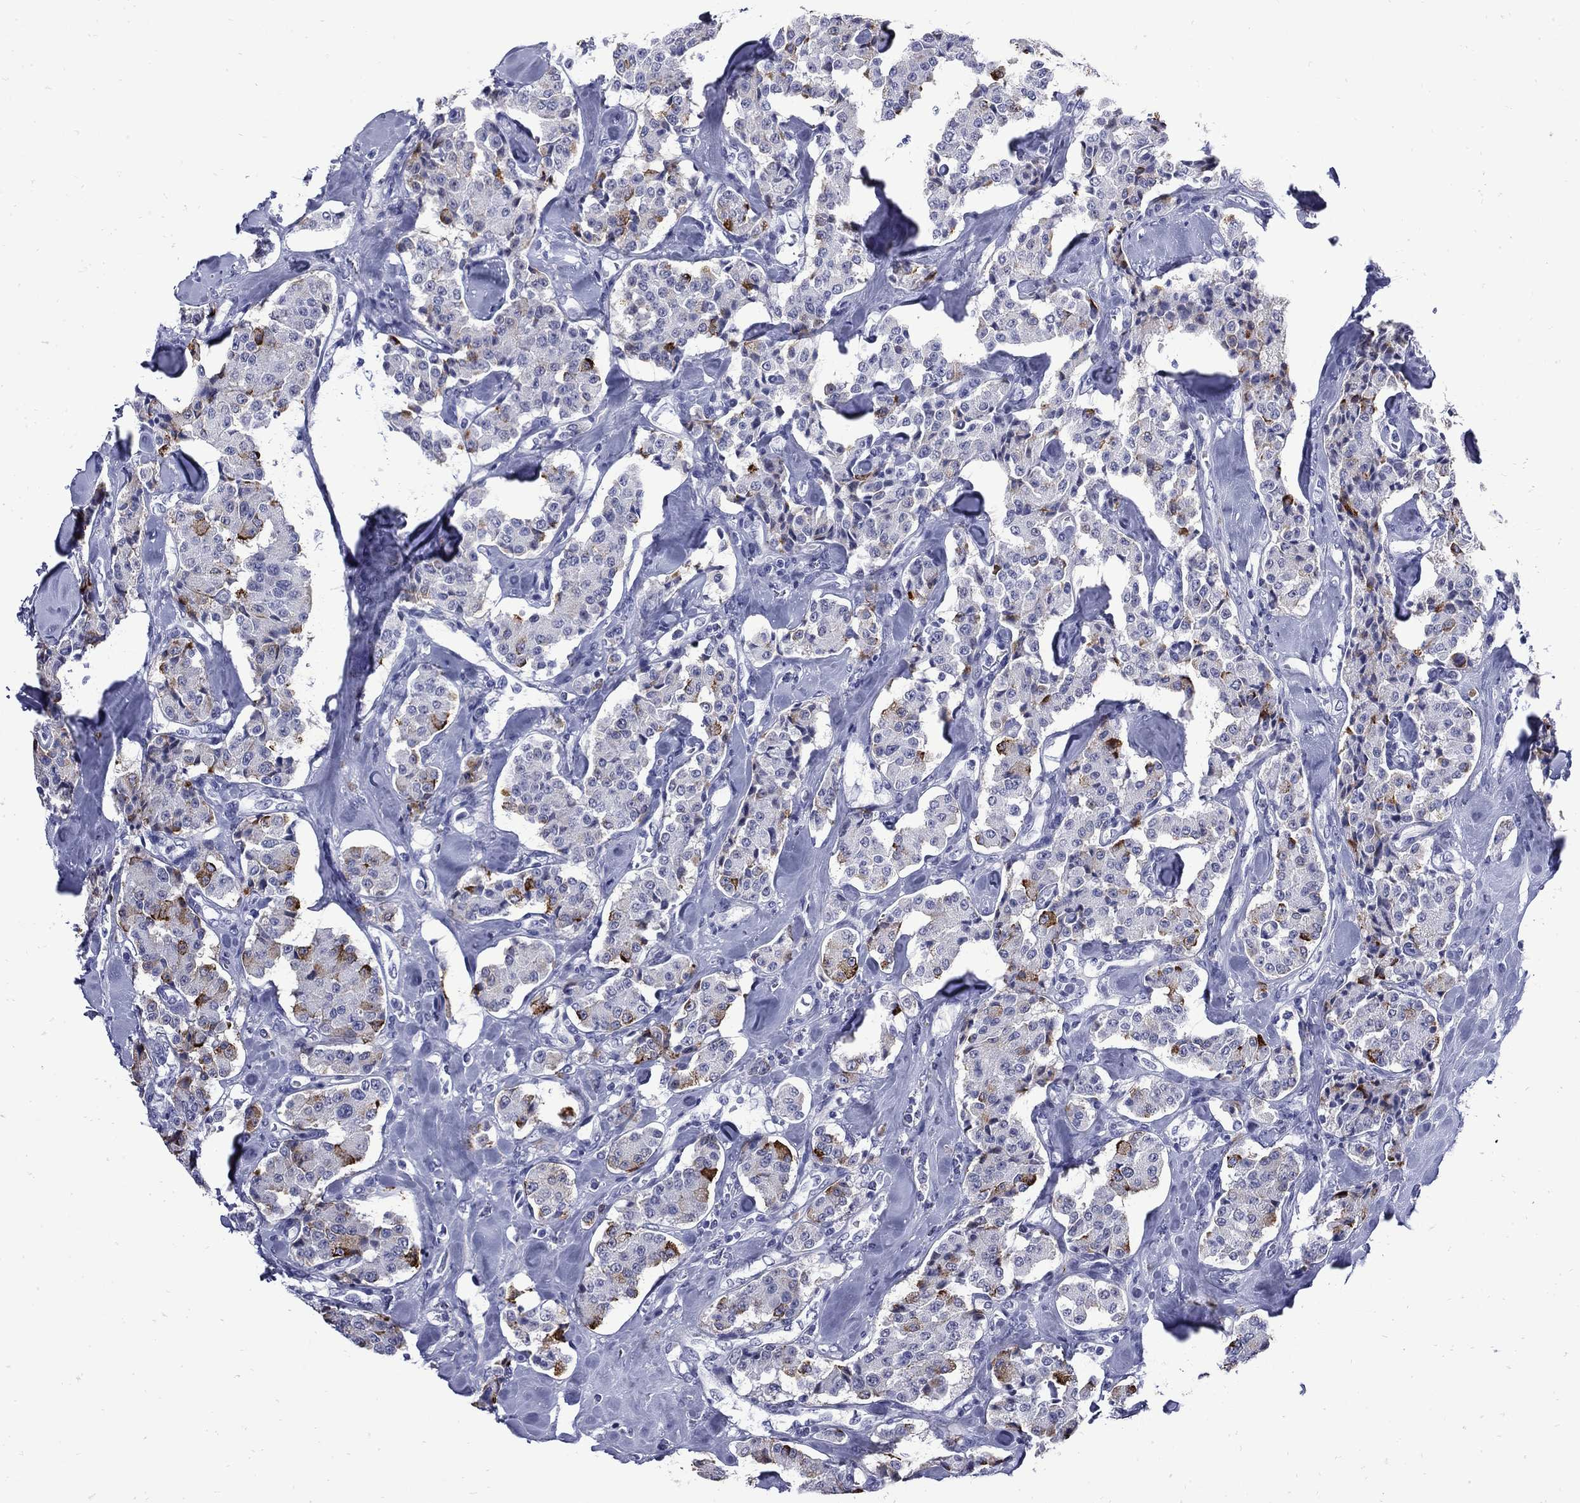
{"staining": {"intensity": "moderate", "quantity": "<25%", "location": "cytoplasmic/membranous"}, "tissue": "carcinoid", "cell_type": "Tumor cells", "image_type": "cancer", "snomed": [{"axis": "morphology", "description": "Carcinoid, malignant, NOS"}, {"axis": "topography", "description": "Pancreas"}], "caption": "Tumor cells display low levels of moderate cytoplasmic/membranous expression in approximately <25% of cells in human carcinoid.", "gene": "MGARP", "patient": {"sex": "male", "age": 41}}